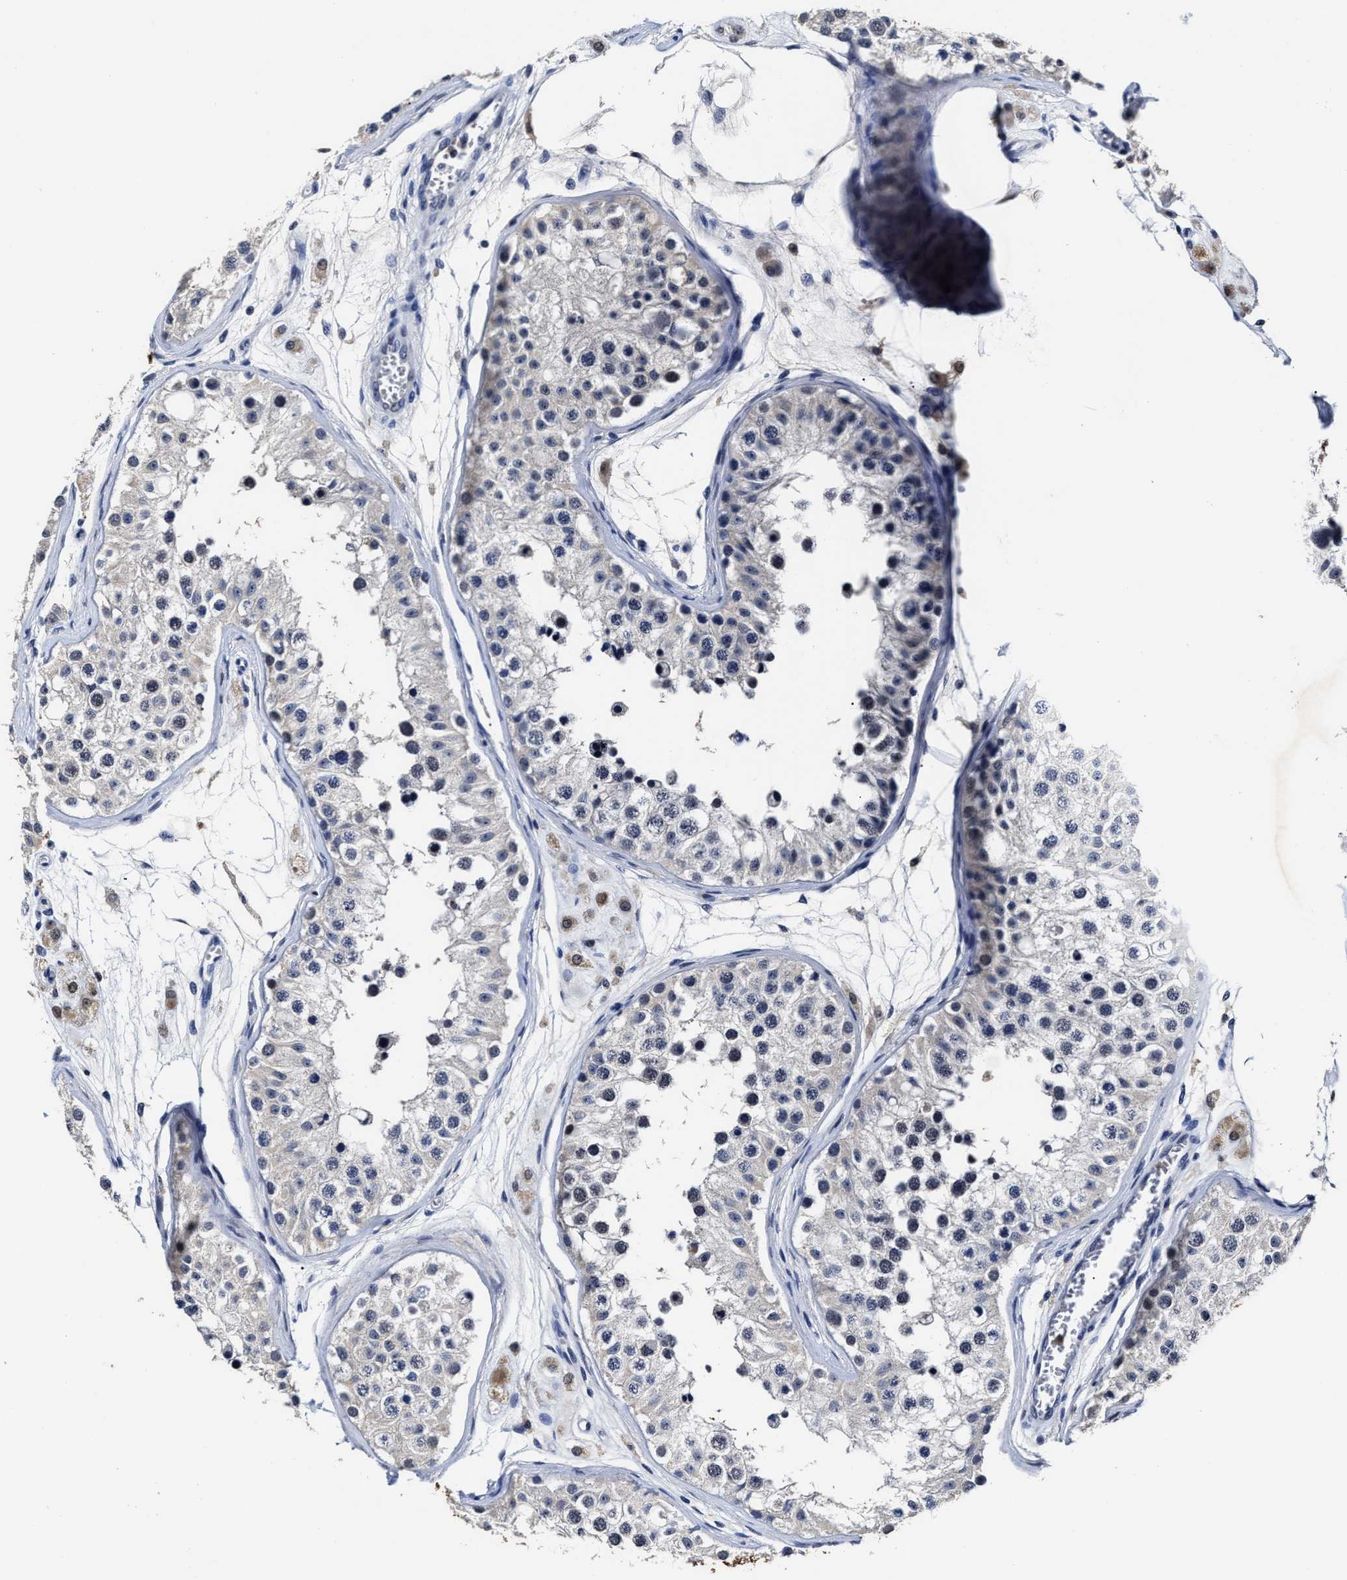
{"staining": {"intensity": "negative", "quantity": "none", "location": "none"}, "tissue": "testis", "cell_type": "Cells in seminiferous ducts", "image_type": "normal", "snomed": [{"axis": "morphology", "description": "Normal tissue, NOS"}, {"axis": "morphology", "description": "Adenocarcinoma, metastatic, NOS"}, {"axis": "topography", "description": "Testis"}], "caption": "This is an immunohistochemistry photomicrograph of normal human testis. There is no expression in cells in seminiferous ducts.", "gene": "PRPF4B", "patient": {"sex": "male", "age": 26}}